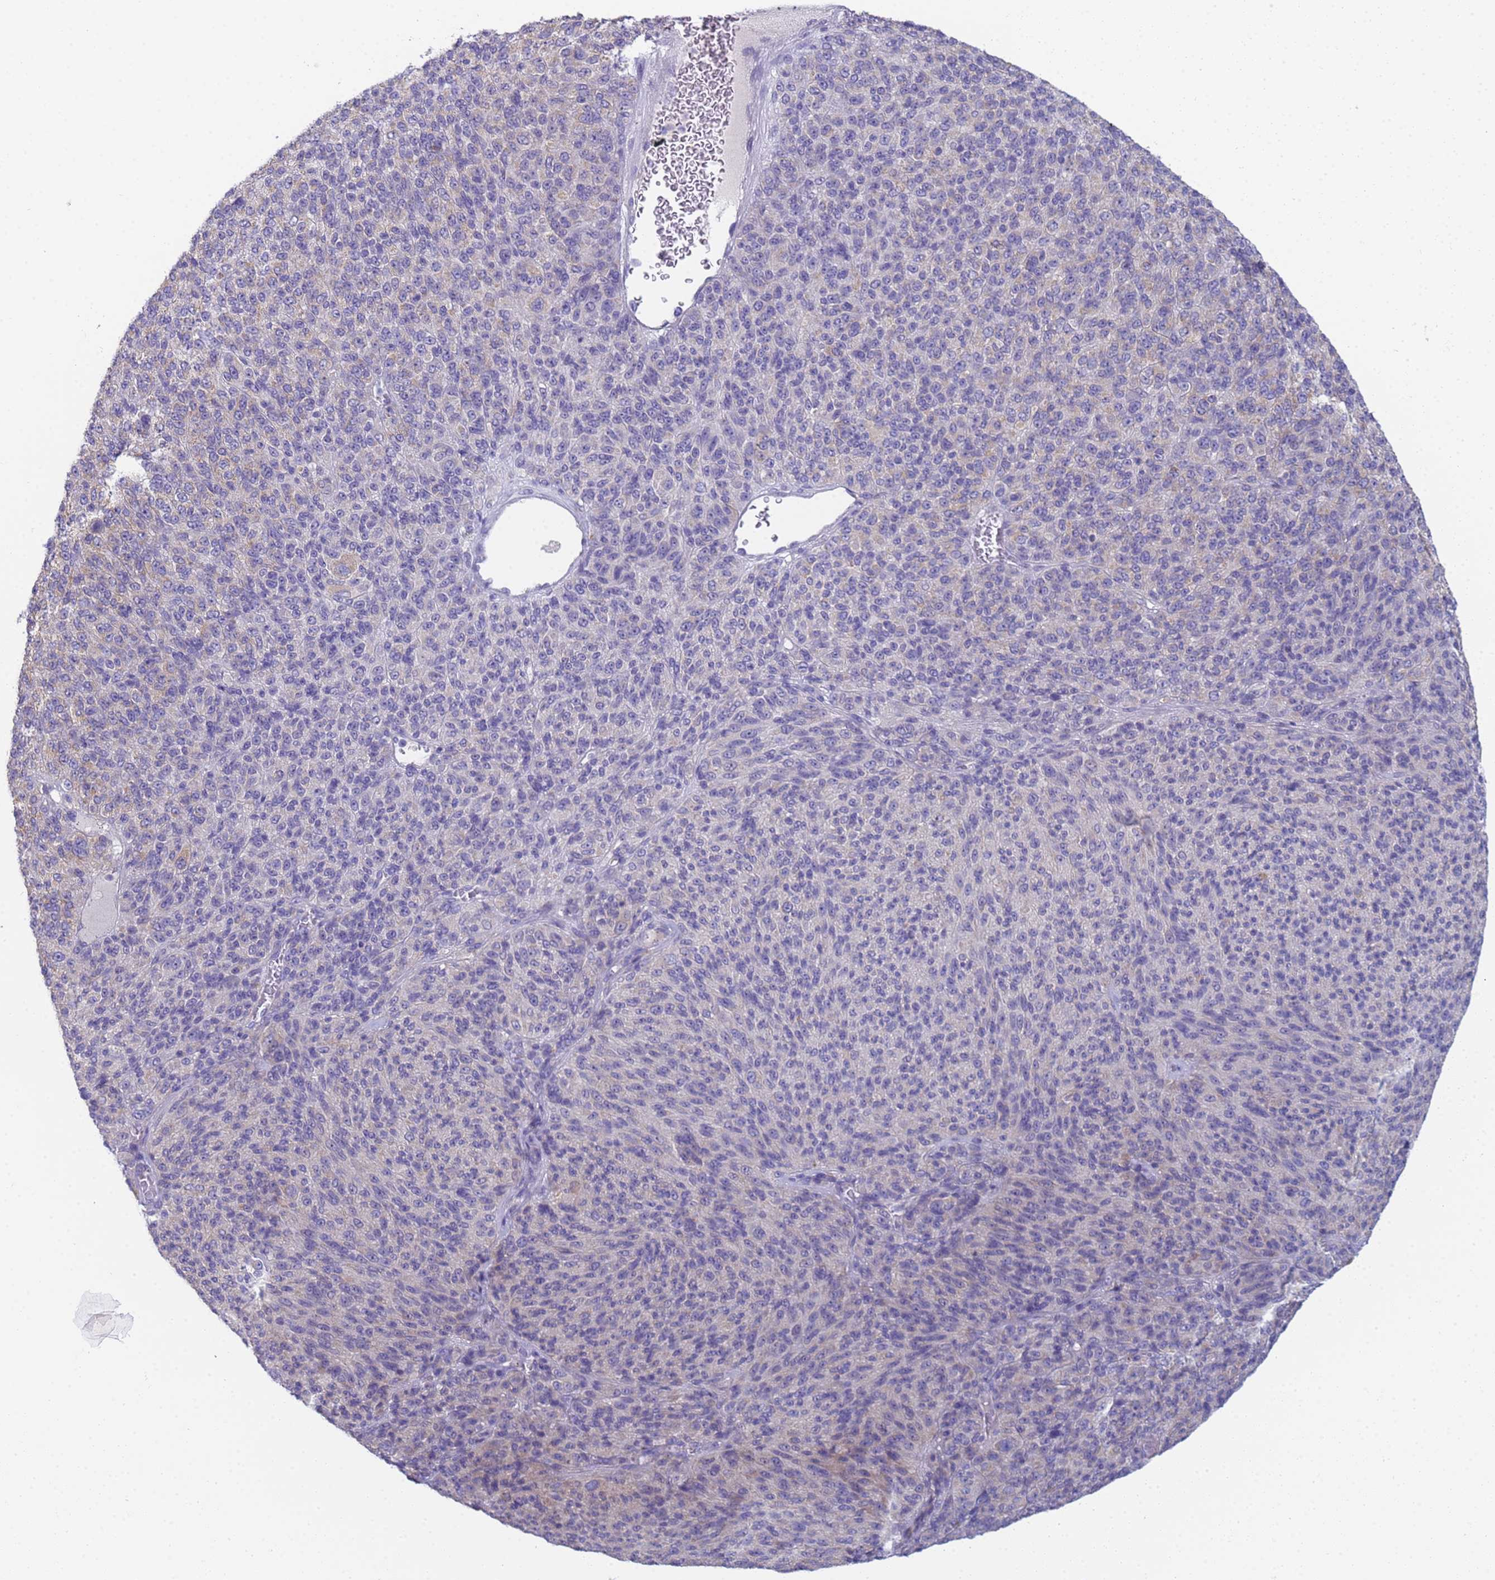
{"staining": {"intensity": "weak", "quantity": "<25%", "location": "cytoplasmic/membranous"}, "tissue": "melanoma", "cell_type": "Tumor cells", "image_type": "cancer", "snomed": [{"axis": "morphology", "description": "Malignant melanoma, Metastatic site"}, {"axis": "topography", "description": "Brain"}], "caption": "Melanoma was stained to show a protein in brown. There is no significant expression in tumor cells. (Brightfield microscopy of DAB immunohistochemistry at high magnification).", "gene": "CR1", "patient": {"sex": "female", "age": 56}}